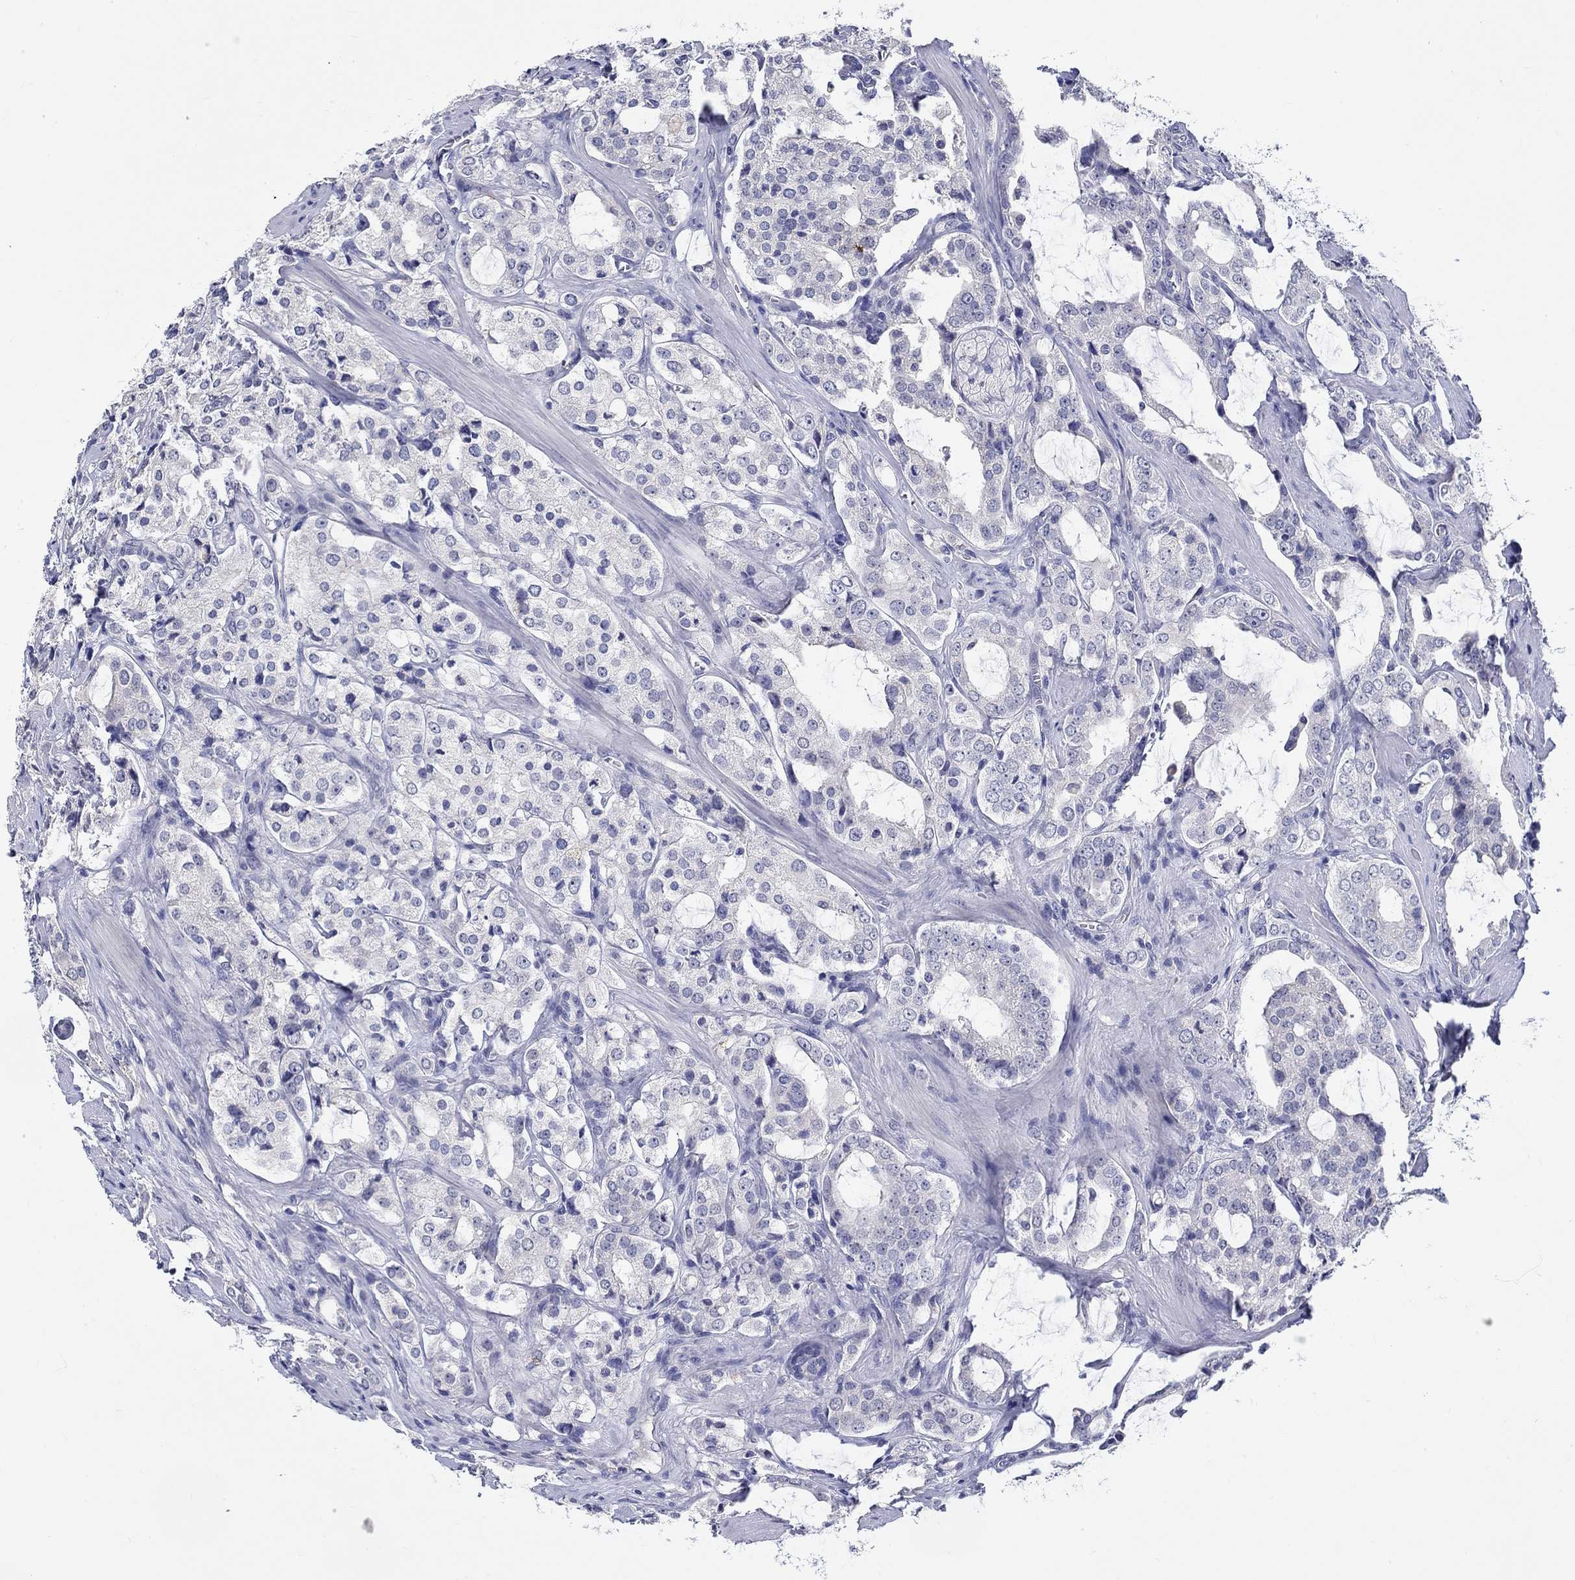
{"staining": {"intensity": "negative", "quantity": "none", "location": "none"}, "tissue": "prostate cancer", "cell_type": "Tumor cells", "image_type": "cancer", "snomed": [{"axis": "morphology", "description": "Adenocarcinoma, NOS"}, {"axis": "topography", "description": "Prostate"}], "caption": "An image of human prostate cancer is negative for staining in tumor cells.", "gene": "SLC30A3", "patient": {"sex": "male", "age": 66}}